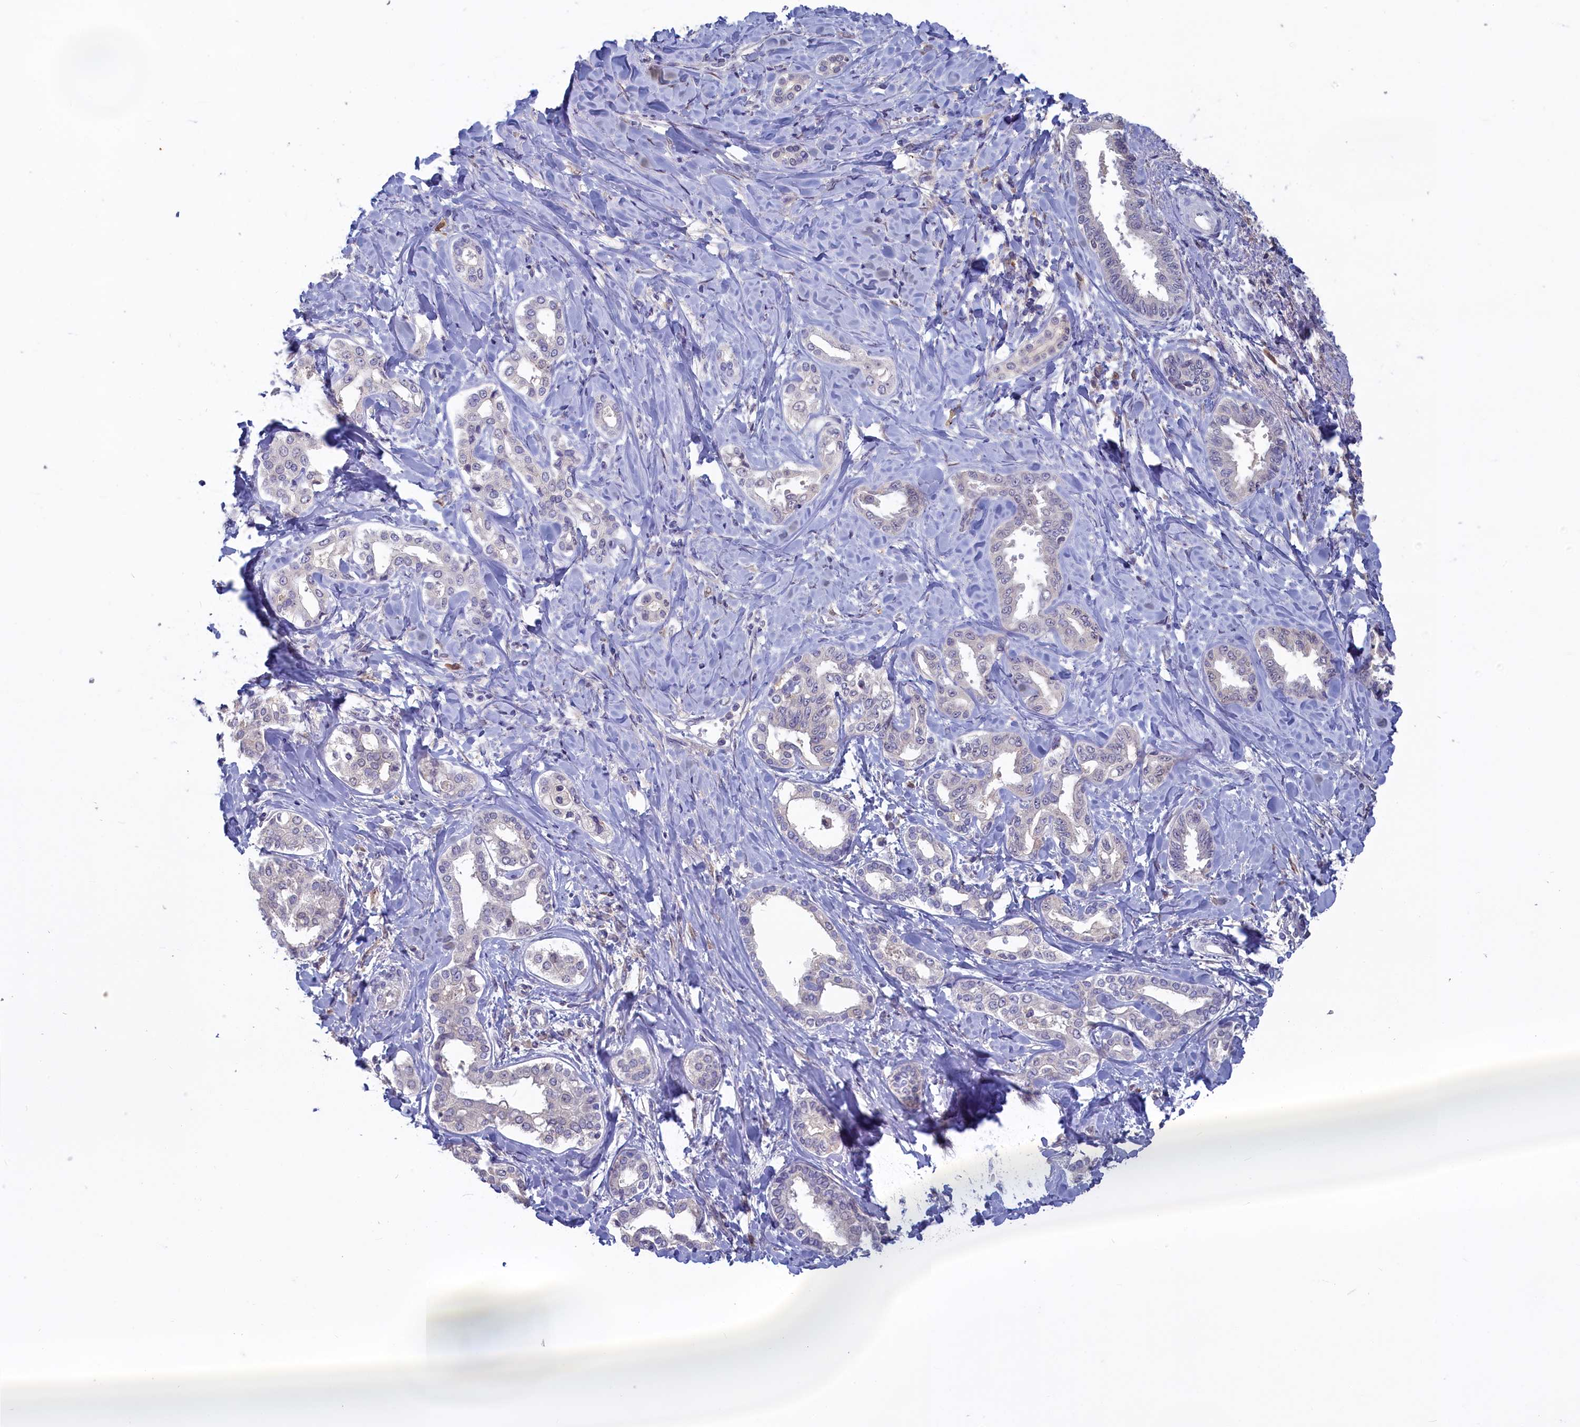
{"staining": {"intensity": "negative", "quantity": "none", "location": "none"}, "tissue": "liver cancer", "cell_type": "Tumor cells", "image_type": "cancer", "snomed": [{"axis": "morphology", "description": "Cholangiocarcinoma"}, {"axis": "topography", "description": "Liver"}], "caption": "Cholangiocarcinoma (liver) was stained to show a protein in brown. There is no significant staining in tumor cells.", "gene": "UCHL3", "patient": {"sex": "female", "age": 77}}